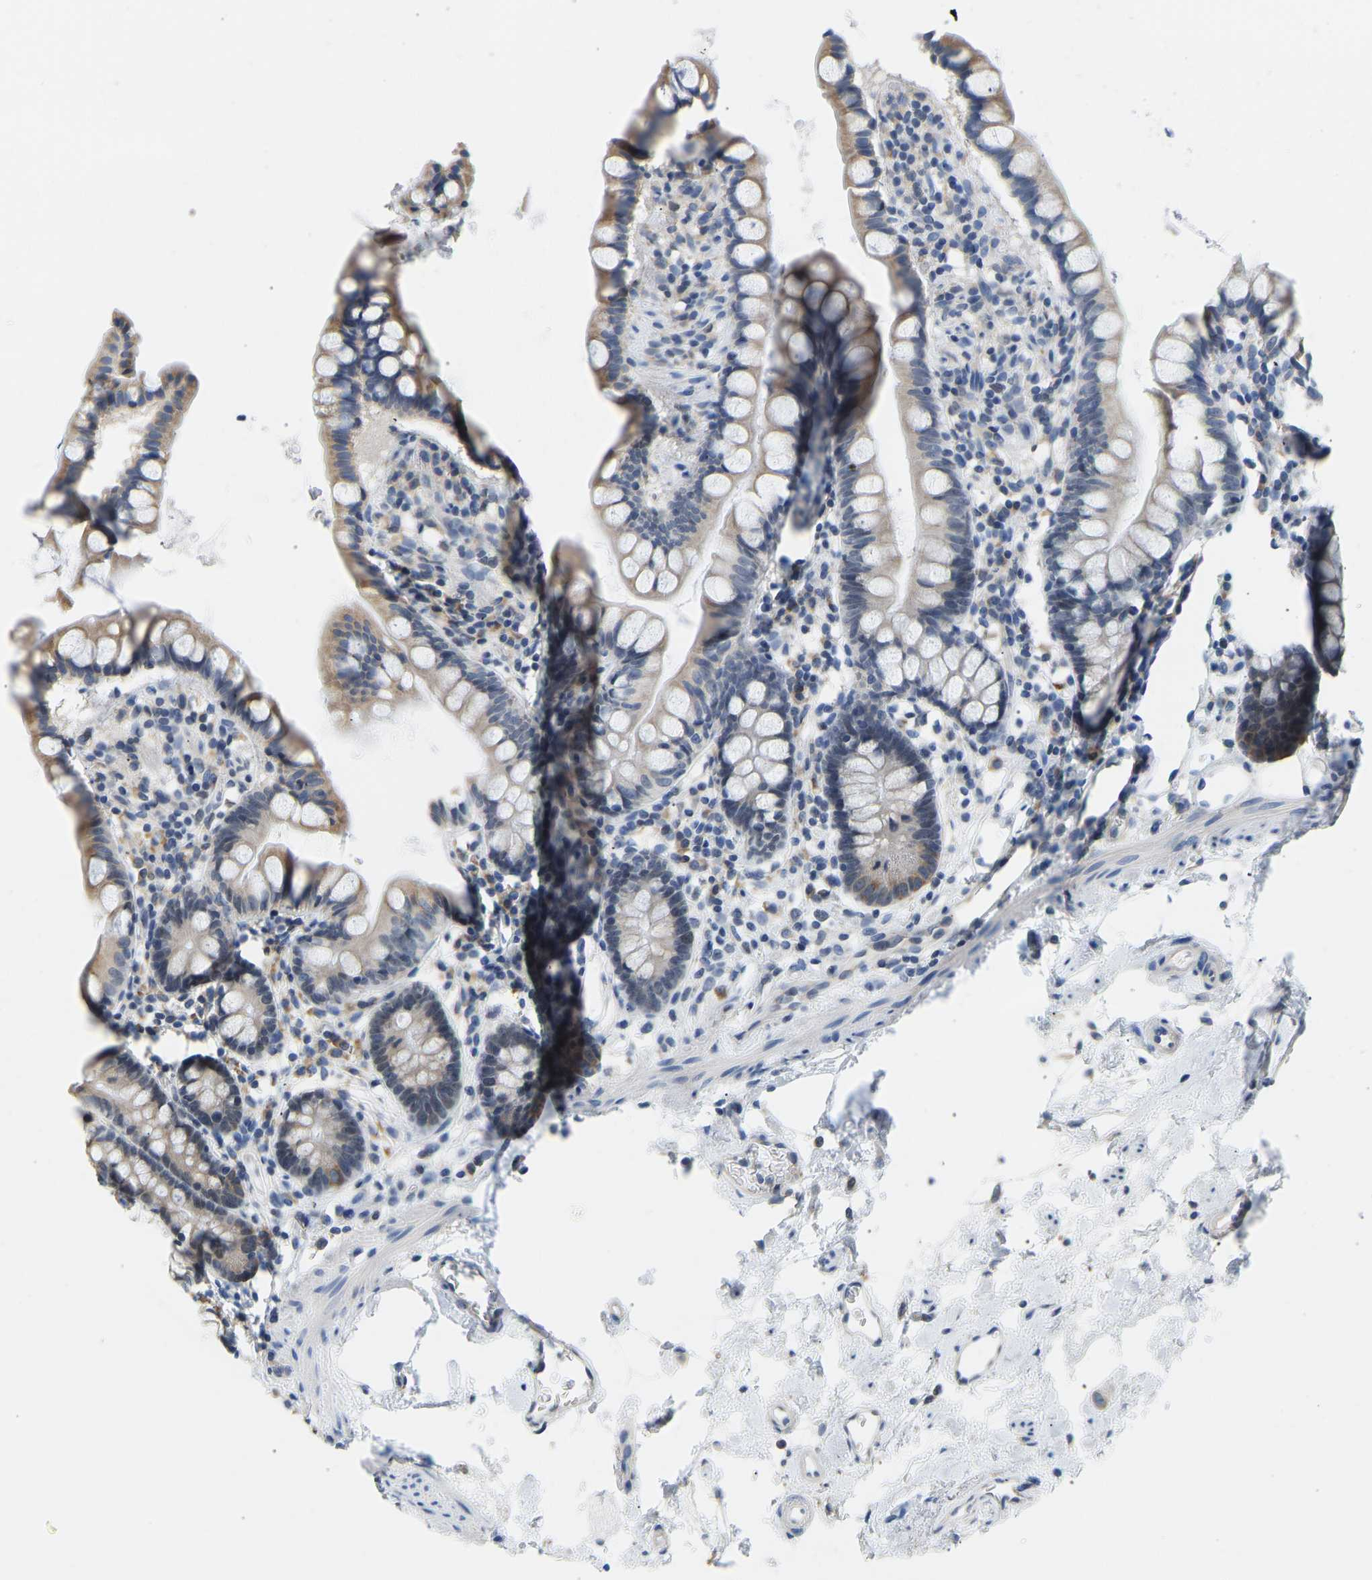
{"staining": {"intensity": "weak", "quantity": "25%-75%", "location": "cytoplasmic/membranous"}, "tissue": "small intestine", "cell_type": "Glandular cells", "image_type": "normal", "snomed": [{"axis": "morphology", "description": "Normal tissue, NOS"}, {"axis": "topography", "description": "Small intestine"}], "caption": "This is a histology image of immunohistochemistry (IHC) staining of normal small intestine, which shows weak positivity in the cytoplasmic/membranous of glandular cells.", "gene": "VRK1", "patient": {"sex": "female", "age": 84}}